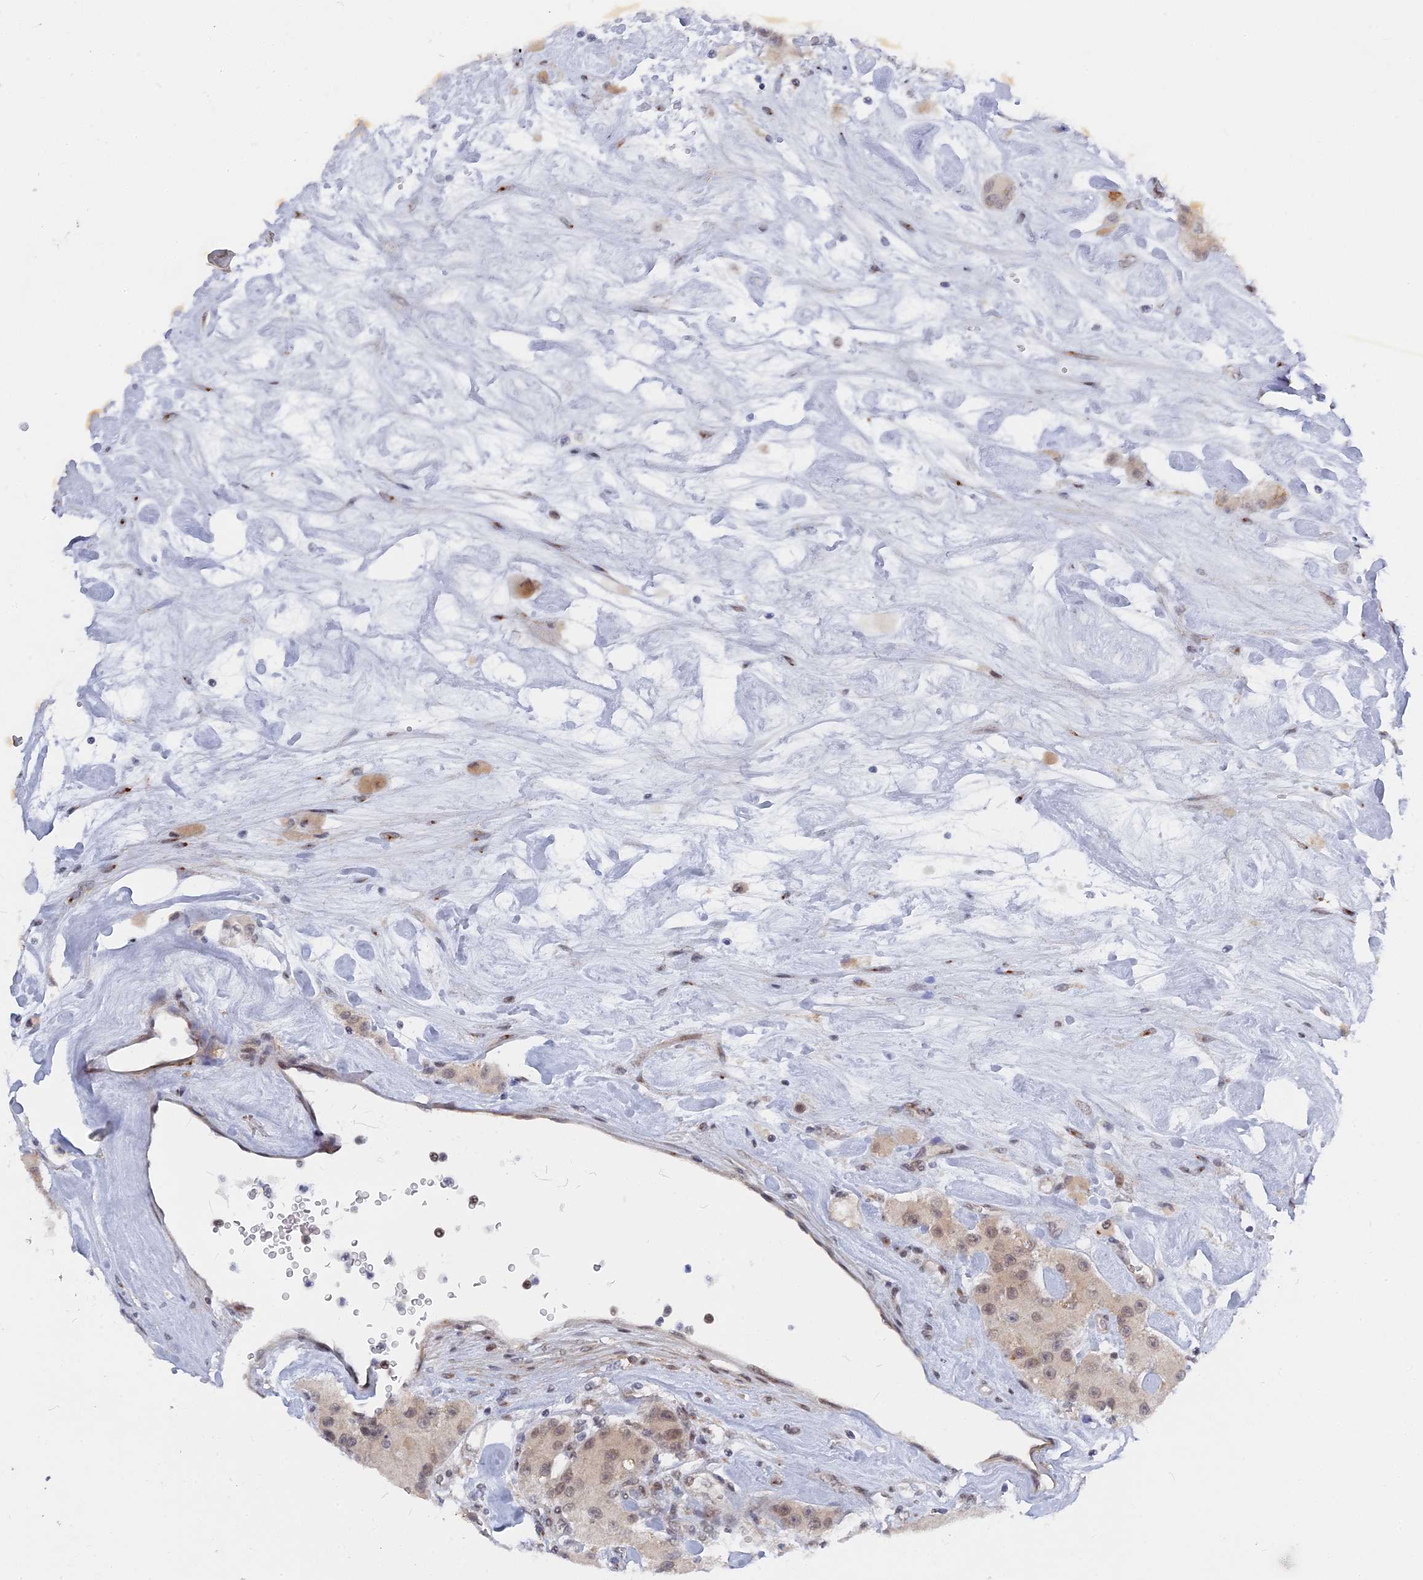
{"staining": {"intensity": "weak", "quantity": ">75%", "location": "nuclear"}, "tissue": "carcinoid", "cell_type": "Tumor cells", "image_type": "cancer", "snomed": [{"axis": "morphology", "description": "Carcinoid, malignant, NOS"}, {"axis": "topography", "description": "Pancreas"}], "caption": "Carcinoid stained for a protein exhibits weak nuclear positivity in tumor cells.", "gene": "CCDC85A", "patient": {"sex": "male", "age": 41}}